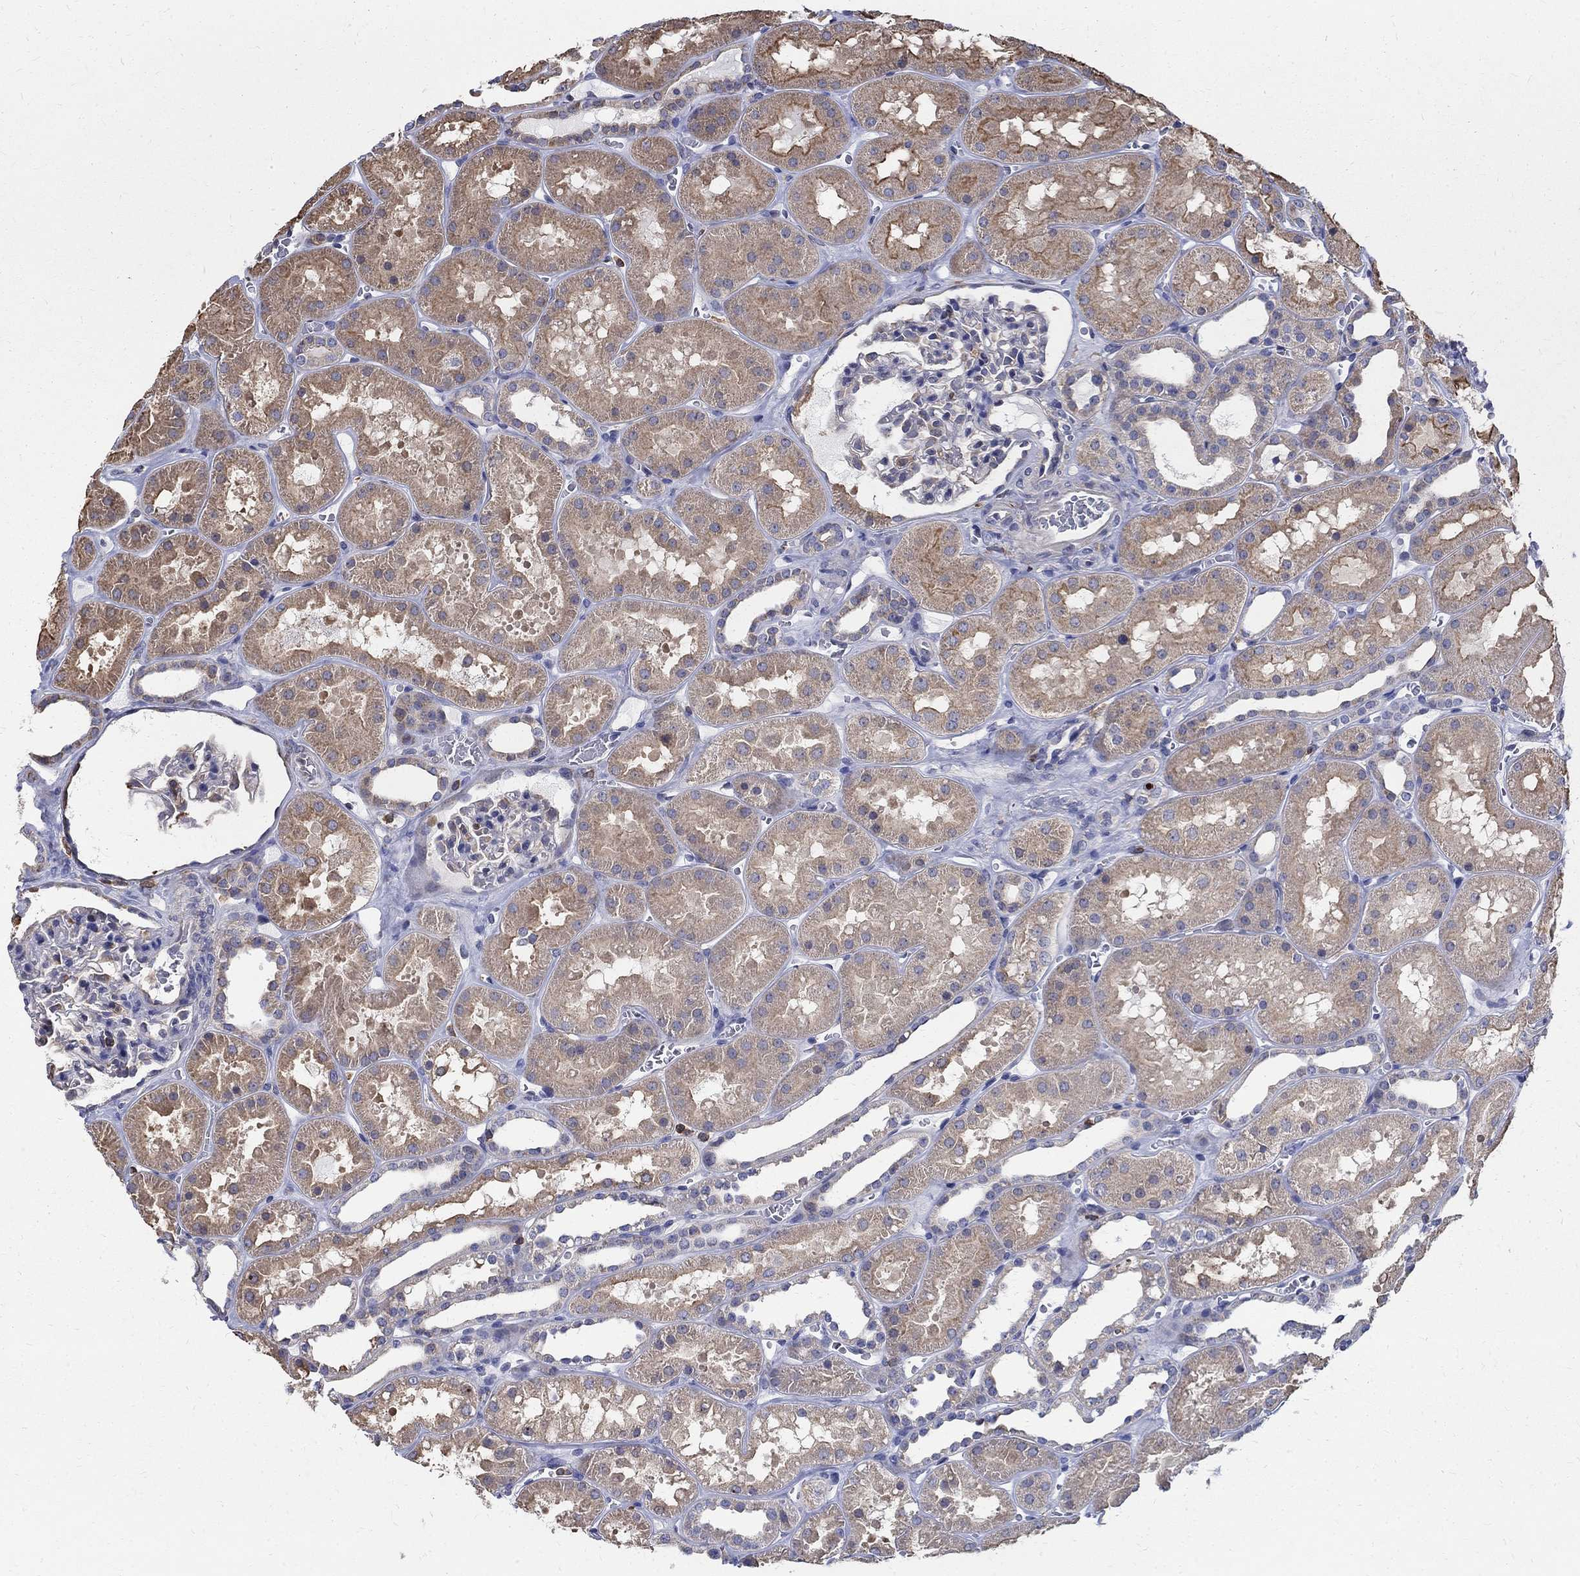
{"staining": {"intensity": "negative", "quantity": "none", "location": "none"}, "tissue": "kidney", "cell_type": "Cells in glomeruli", "image_type": "normal", "snomed": [{"axis": "morphology", "description": "Normal tissue, NOS"}, {"axis": "topography", "description": "Kidney"}], "caption": "High power microscopy image of an immunohistochemistry micrograph of unremarkable kidney, revealing no significant staining in cells in glomeruli. (DAB (3,3'-diaminobenzidine) IHC with hematoxylin counter stain).", "gene": "AGAP2", "patient": {"sex": "female", "age": 41}}